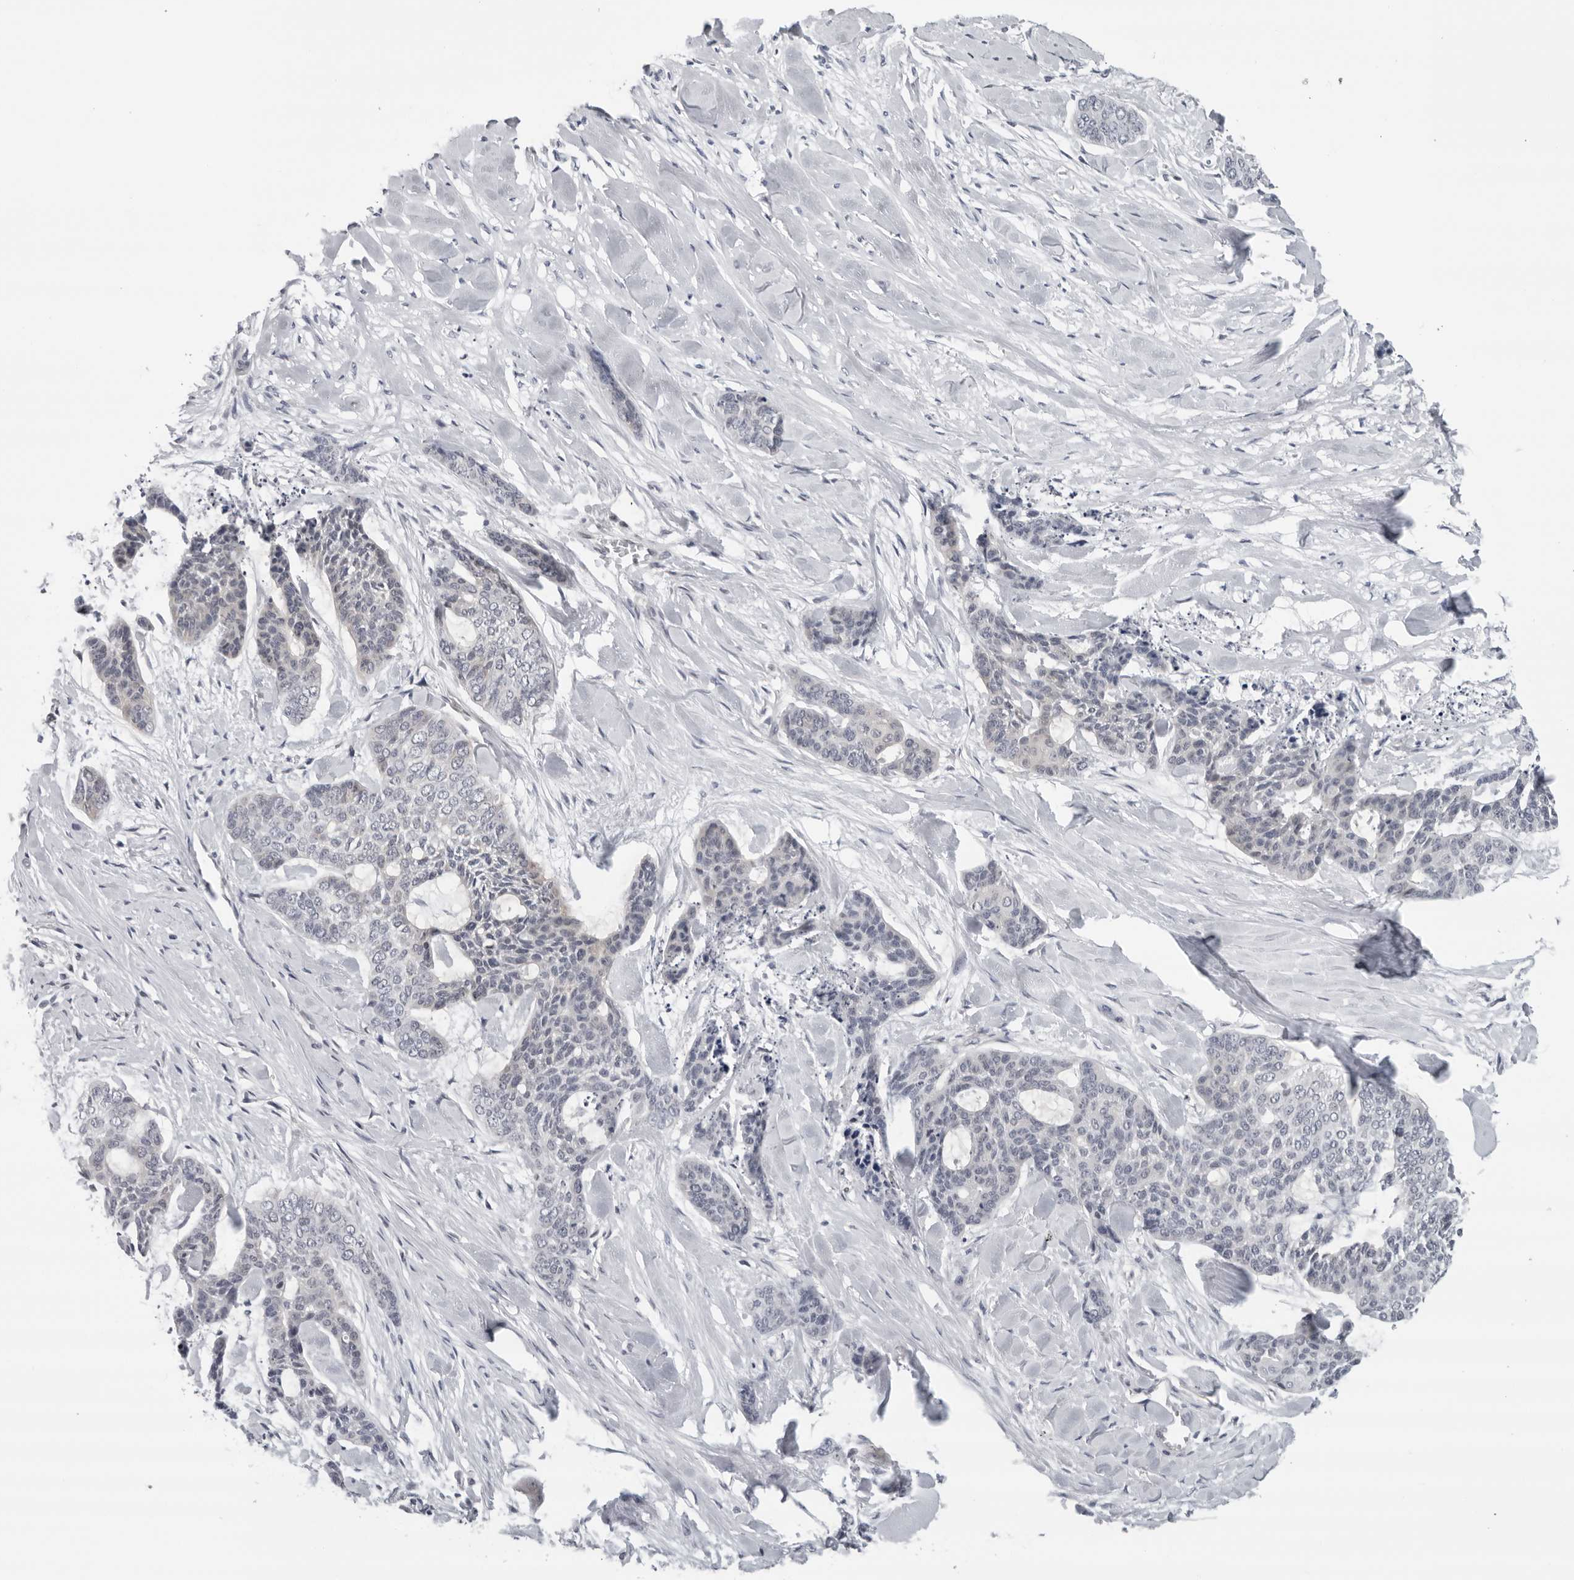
{"staining": {"intensity": "negative", "quantity": "none", "location": "none"}, "tissue": "skin cancer", "cell_type": "Tumor cells", "image_type": "cancer", "snomed": [{"axis": "morphology", "description": "Basal cell carcinoma"}, {"axis": "topography", "description": "Skin"}], "caption": "Tumor cells are negative for protein expression in human basal cell carcinoma (skin).", "gene": "CPT2", "patient": {"sex": "female", "age": 64}}